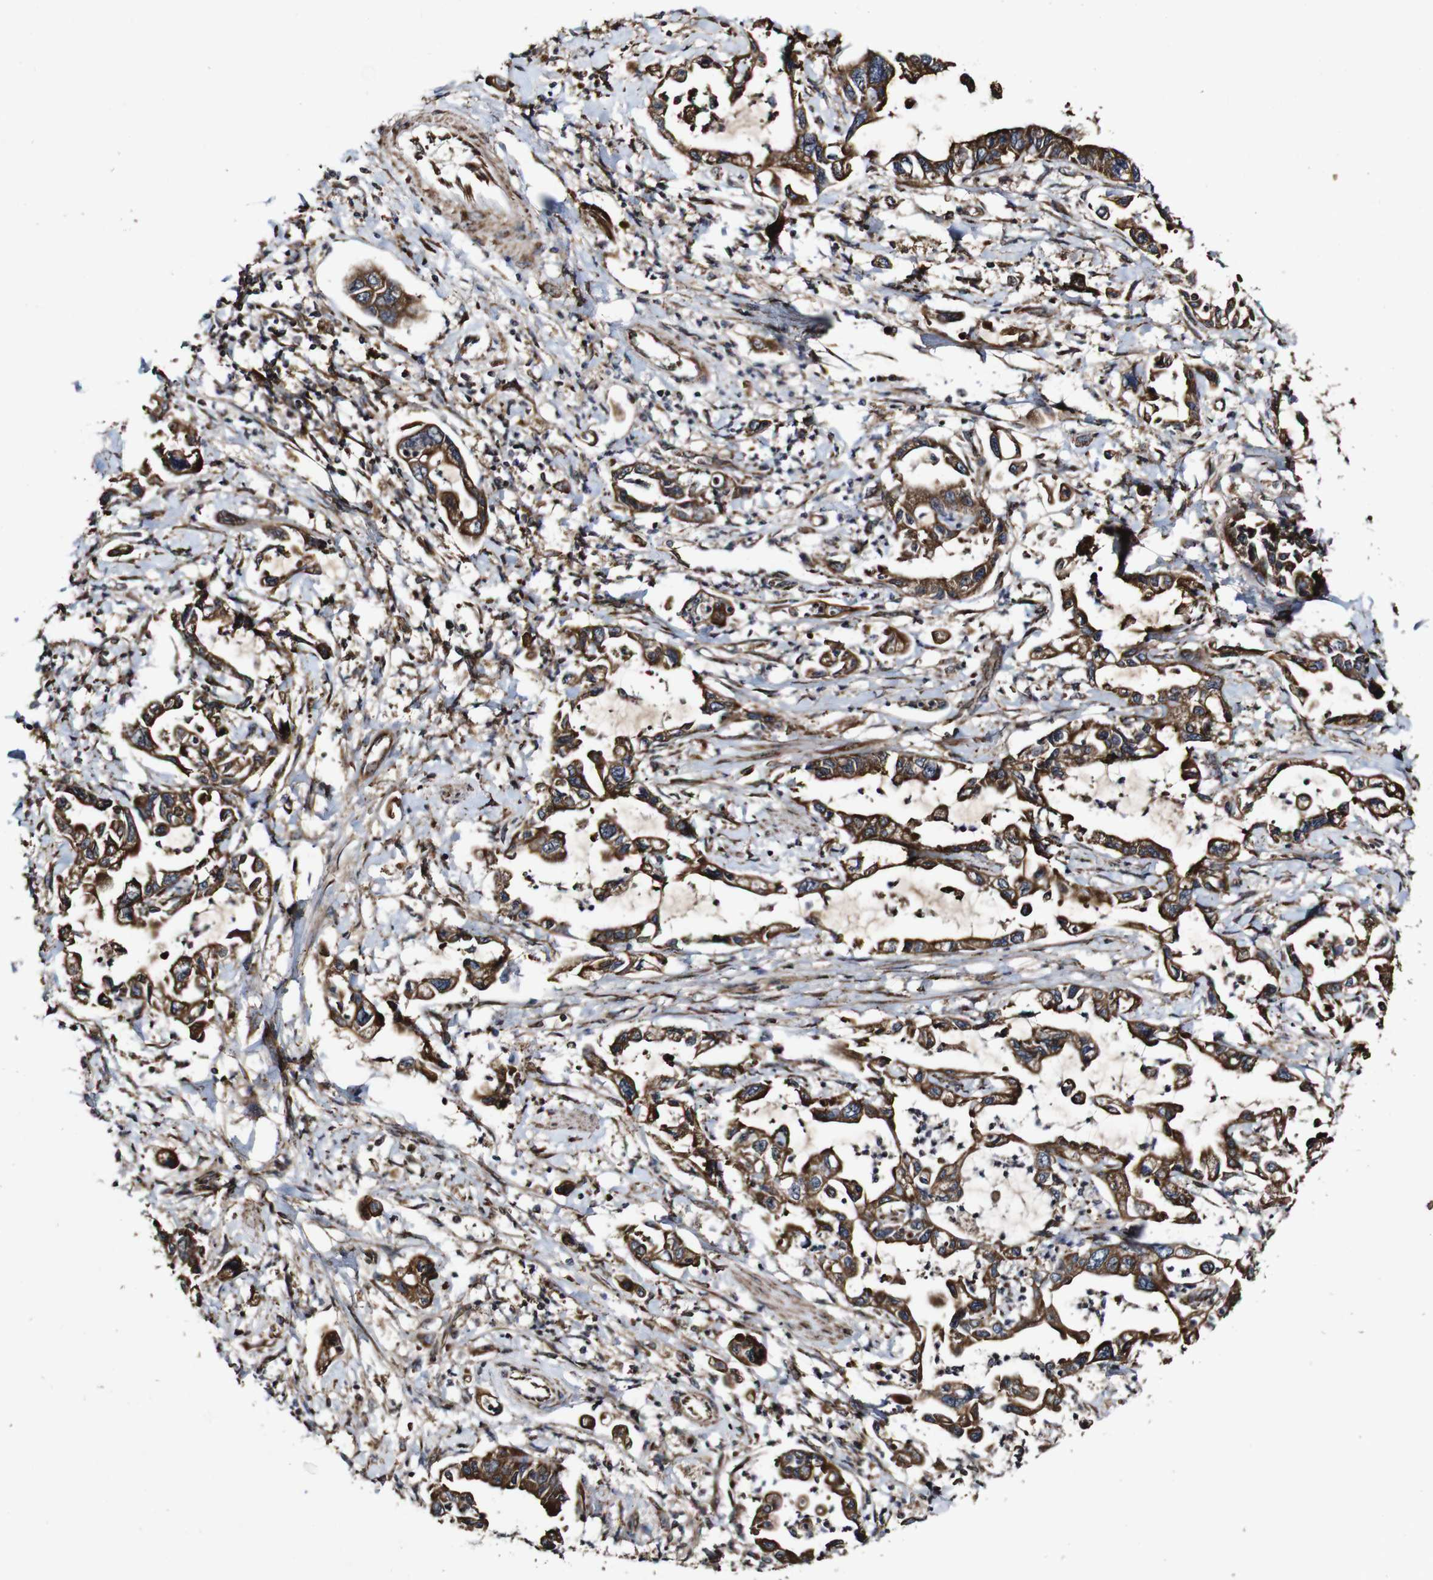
{"staining": {"intensity": "strong", "quantity": ">75%", "location": "cytoplasmic/membranous"}, "tissue": "pancreatic cancer", "cell_type": "Tumor cells", "image_type": "cancer", "snomed": [{"axis": "morphology", "description": "Adenocarcinoma, NOS"}, {"axis": "topography", "description": "Pancreas"}], "caption": "Pancreatic adenocarcinoma tissue shows strong cytoplasmic/membranous expression in about >75% of tumor cells", "gene": "BTN3A3", "patient": {"sex": "male", "age": 56}}